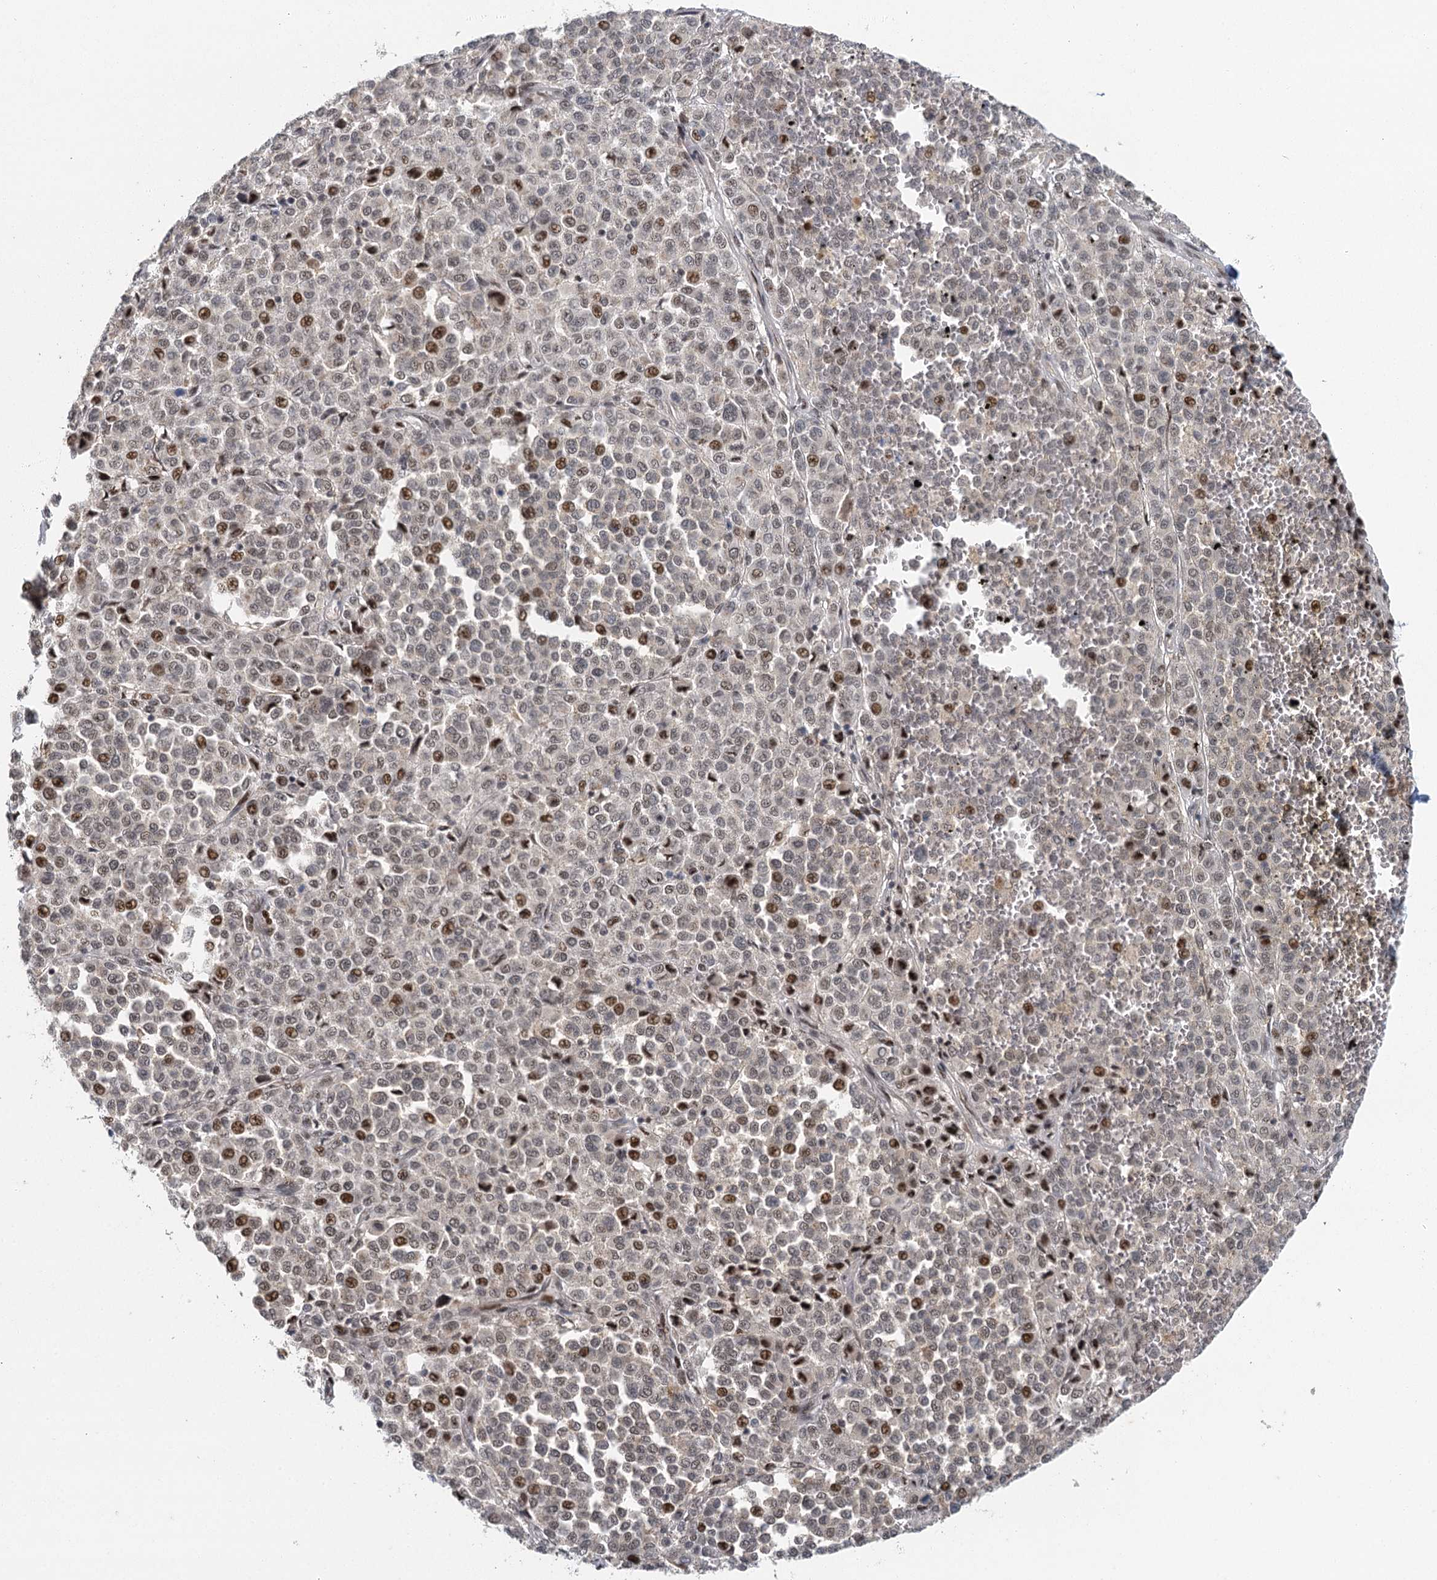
{"staining": {"intensity": "moderate", "quantity": "<25%", "location": "nuclear"}, "tissue": "melanoma", "cell_type": "Tumor cells", "image_type": "cancer", "snomed": [{"axis": "morphology", "description": "Malignant melanoma, Metastatic site"}, {"axis": "topography", "description": "Pancreas"}], "caption": "Tumor cells exhibit low levels of moderate nuclear positivity in approximately <25% of cells in melanoma.", "gene": "IL11RA", "patient": {"sex": "female", "age": 30}}